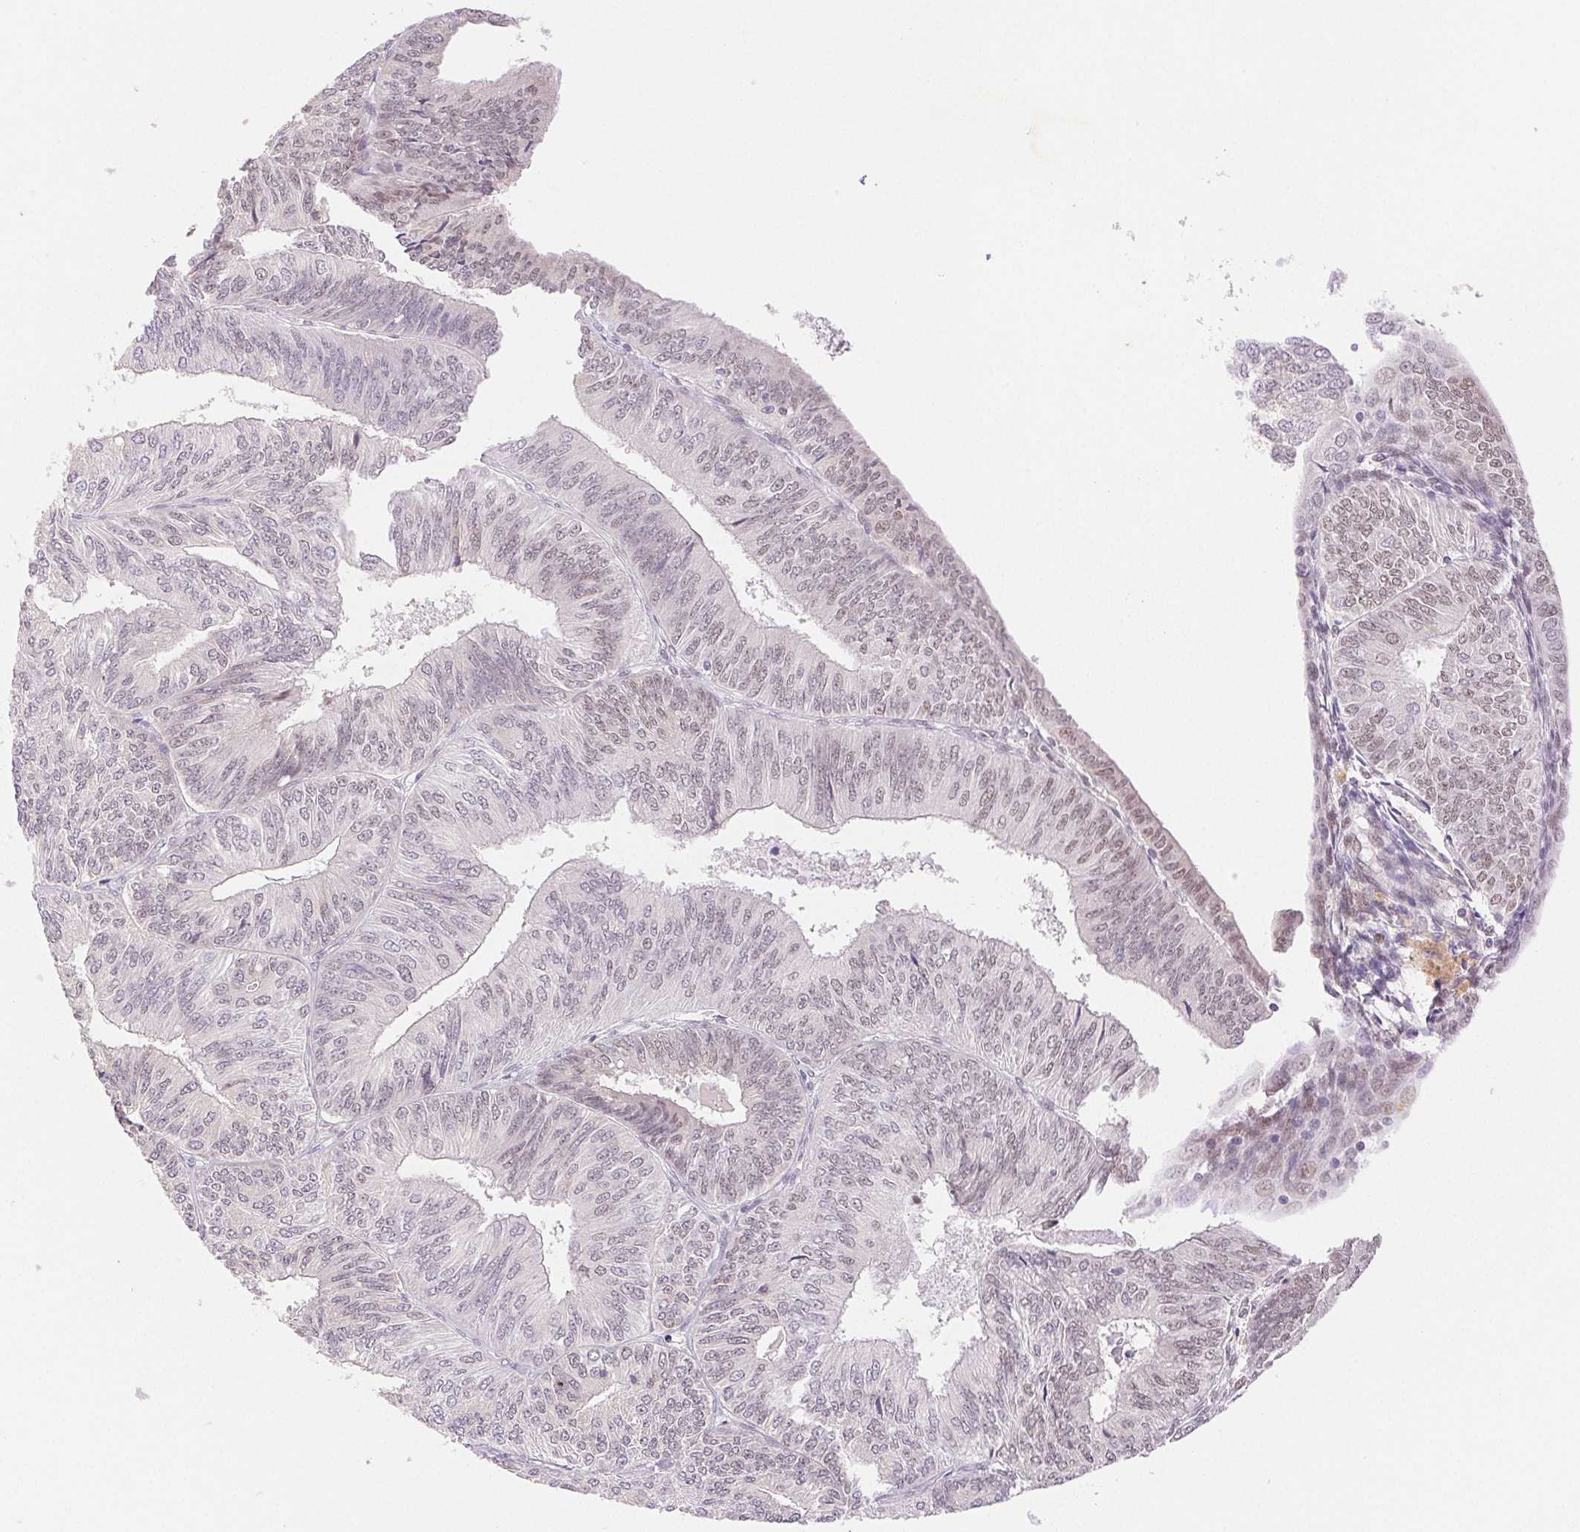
{"staining": {"intensity": "weak", "quantity": "<25%", "location": "nuclear"}, "tissue": "endometrial cancer", "cell_type": "Tumor cells", "image_type": "cancer", "snomed": [{"axis": "morphology", "description": "Adenocarcinoma, NOS"}, {"axis": "topography", "description": "Endometrium"}], "caption": "Immunohistochemistry histopathology image of endometrial cancer (adenocarcinoma) stained for a protein (brown), which exhibits no expression in tumor cells.", "gene": "H2AZ2", "patient": {"sex": "female", "age": 58}}